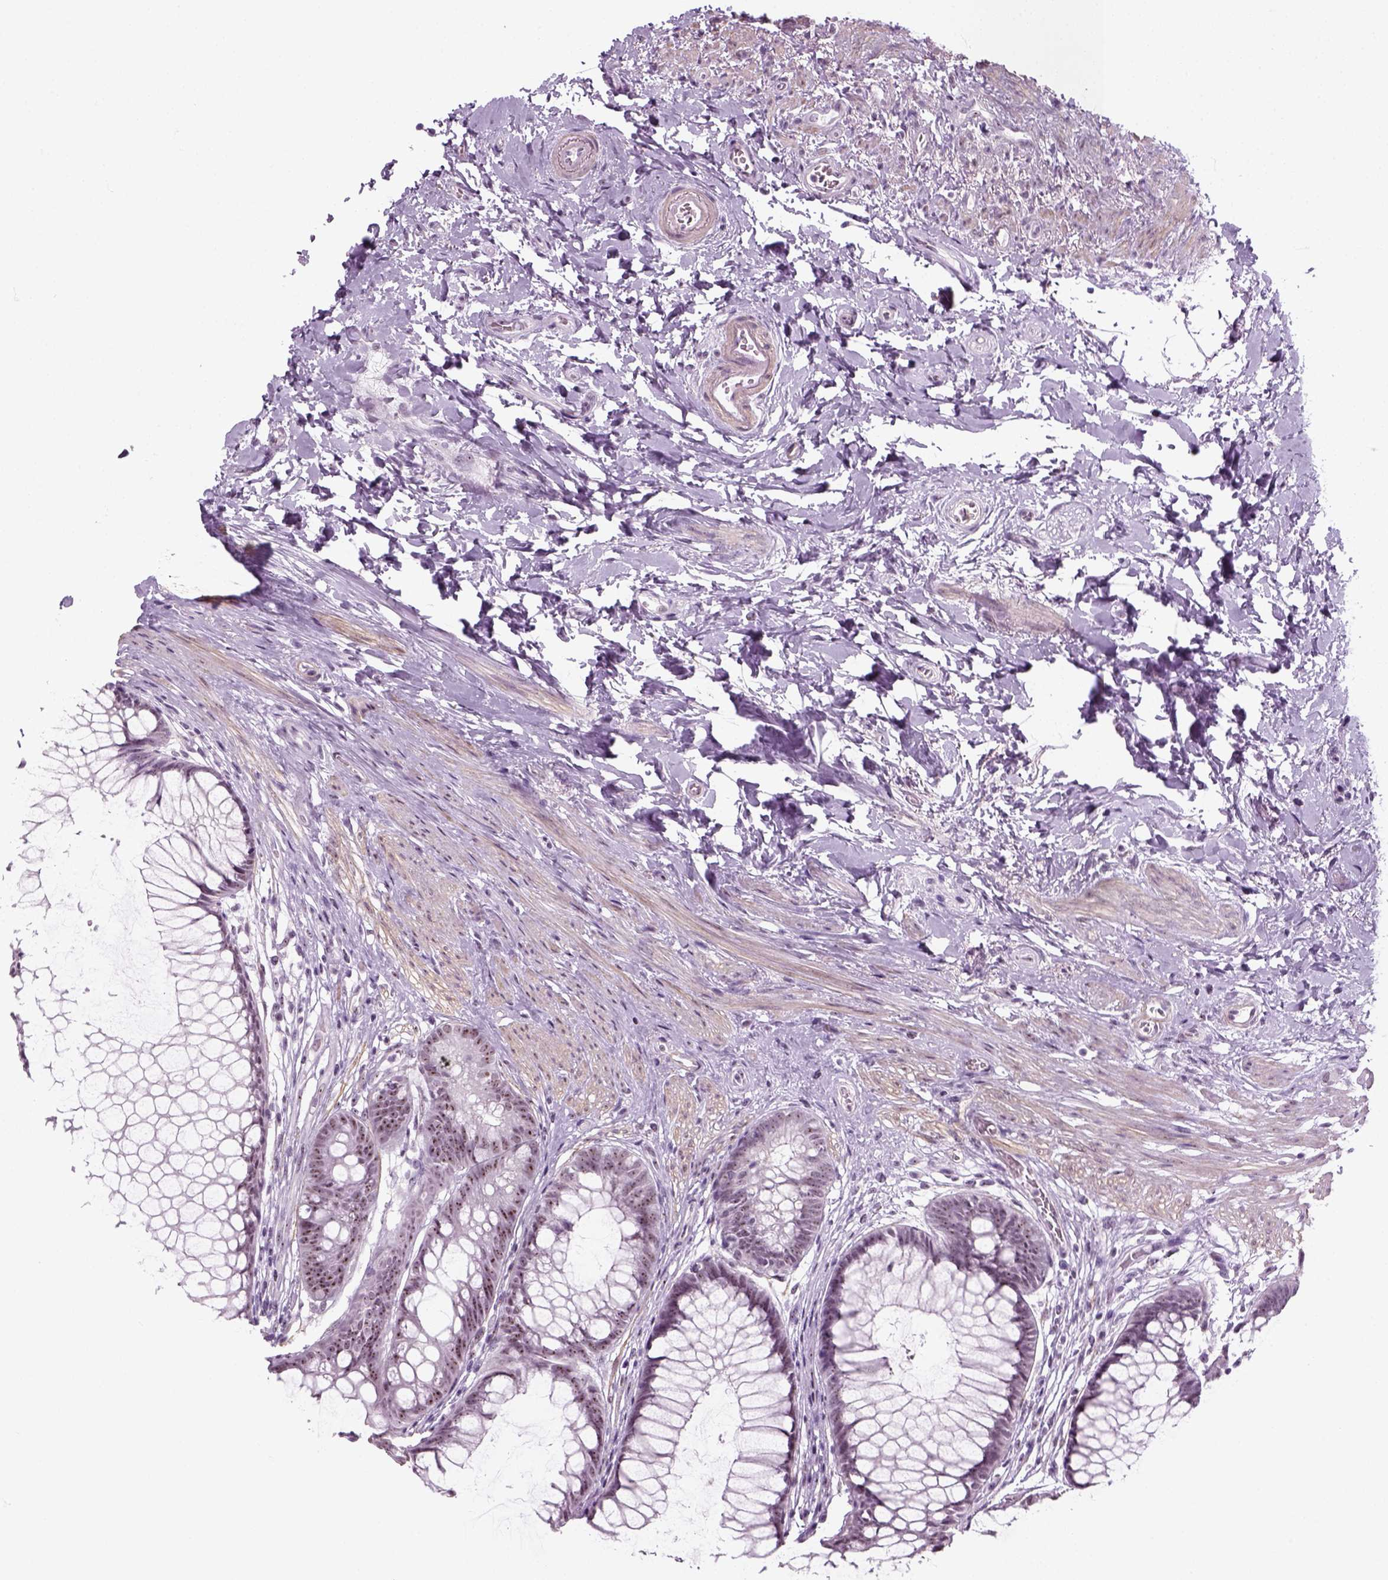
{"staining": {"intensity": "moderate", "quantity": "25%-75%", "location": "nuclear"}, "tissue": "rectum", "cell_type": "Glandular cells", "image_type": "normal", "snomed": [{"axis": "morphology", "description": "Normal tissue, NOS"}, {"axis": "topography", "description": "Smooth muscle"}, {"axis": "topography", "description": "Rectum"}], "caption": "Immunohistochemistry micrograph of benign rectum: human rectum stained using immunohistochemistry exhibits medium levels of moderate protein expression localized specifically in the nuclear of glandular cells, appearing as a nuclear brown color.", "gene": "ZNF865", "patient": {"sex": "male", "age": 53}}